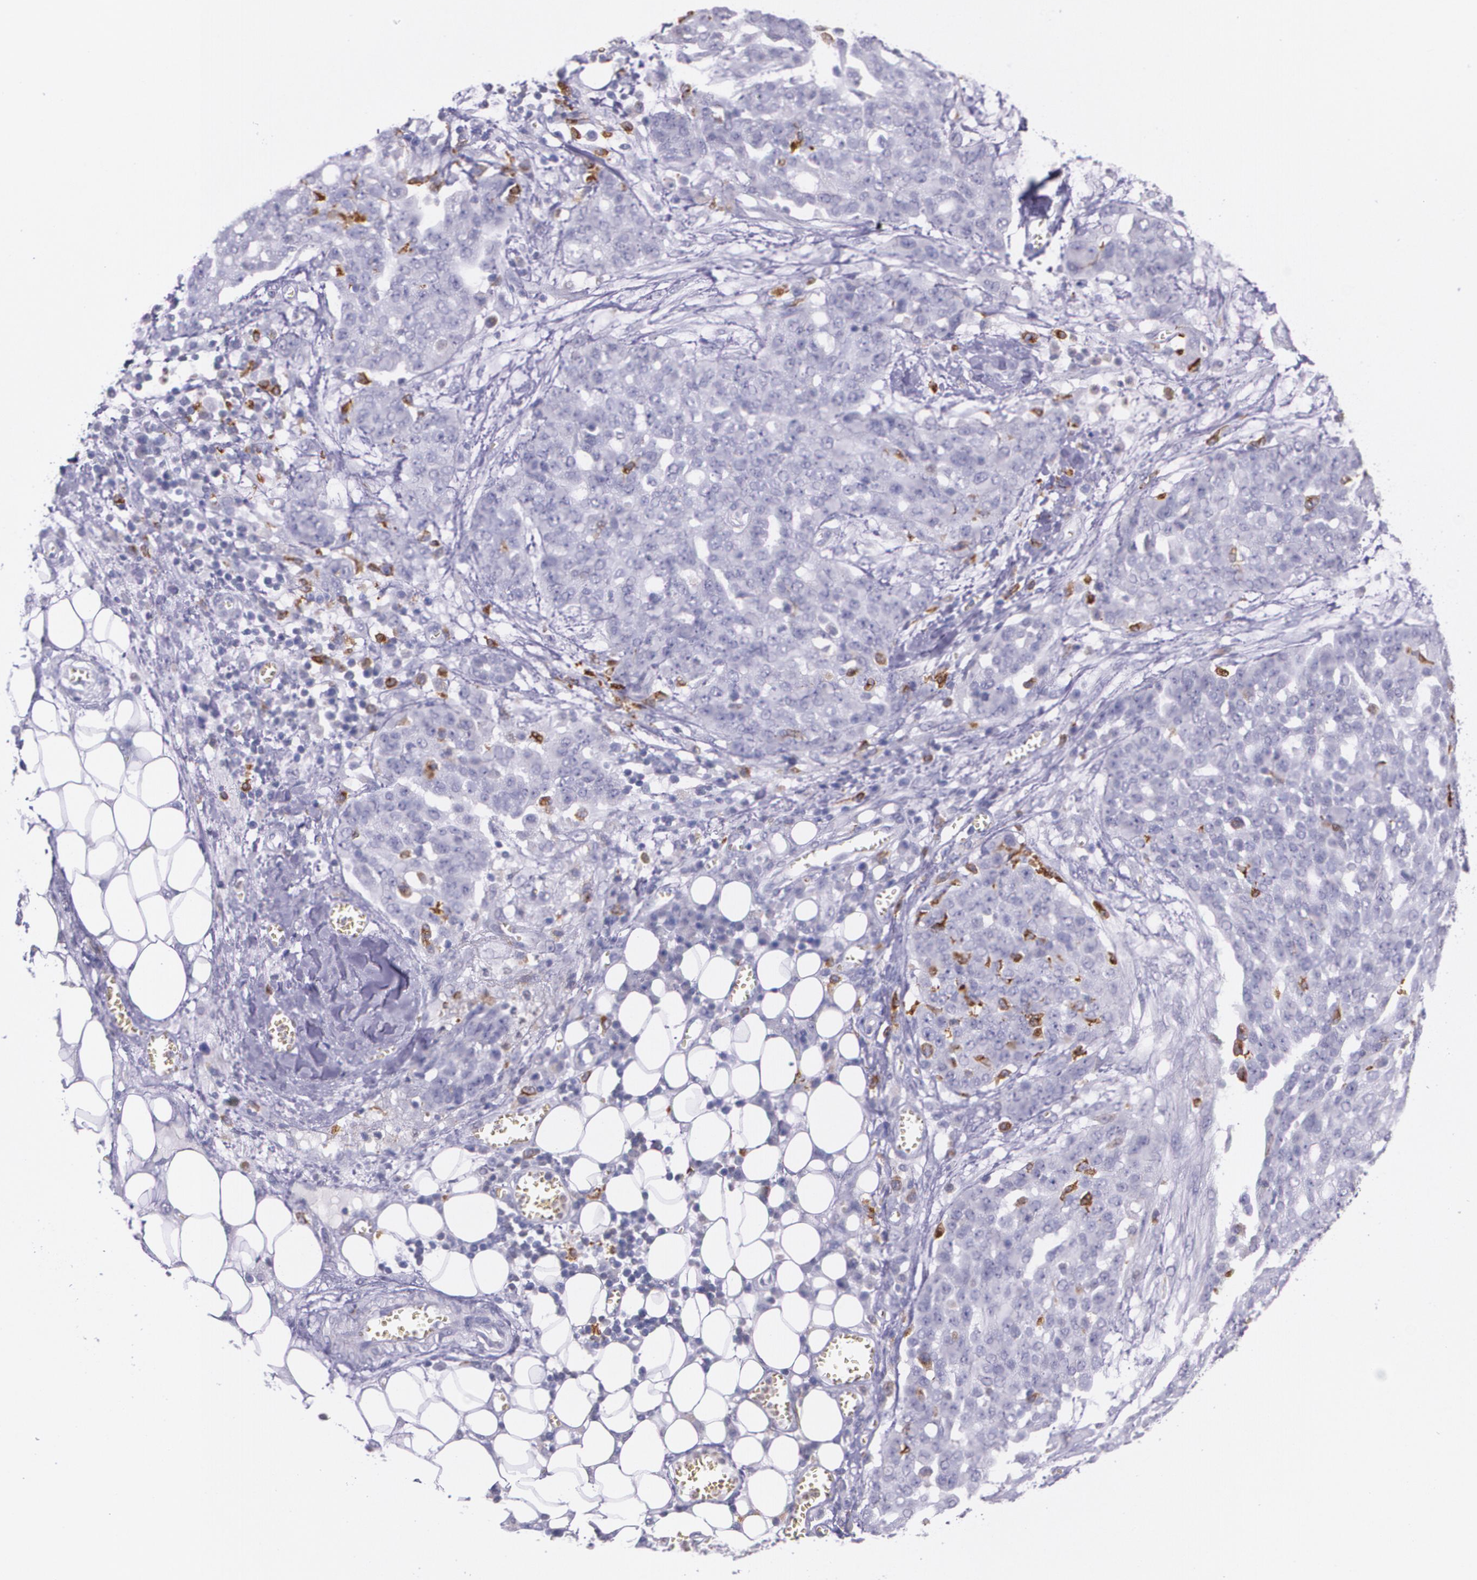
{"staining": {"intensity": "negative", "quantity": "none", "location": "none"}, "tissue": "ovarian cancer", "cell_type": "Tumor cells", "image_type": "cancer", "snomed": [{"axis": "morphology", "description": "Cystadenocarcinoma, serous, NOS"}, {"axis": "topography", "description": "Soft tissue"}, {"axis": "topography", "description": "Ovary"}], "caption": "Protein analysis of serous cystadenocarcinoma (ovarian) exhibits no significant expression in tumor cells.", "gene": "RTN1", "patient": {"sex": "female", "age": 57}}